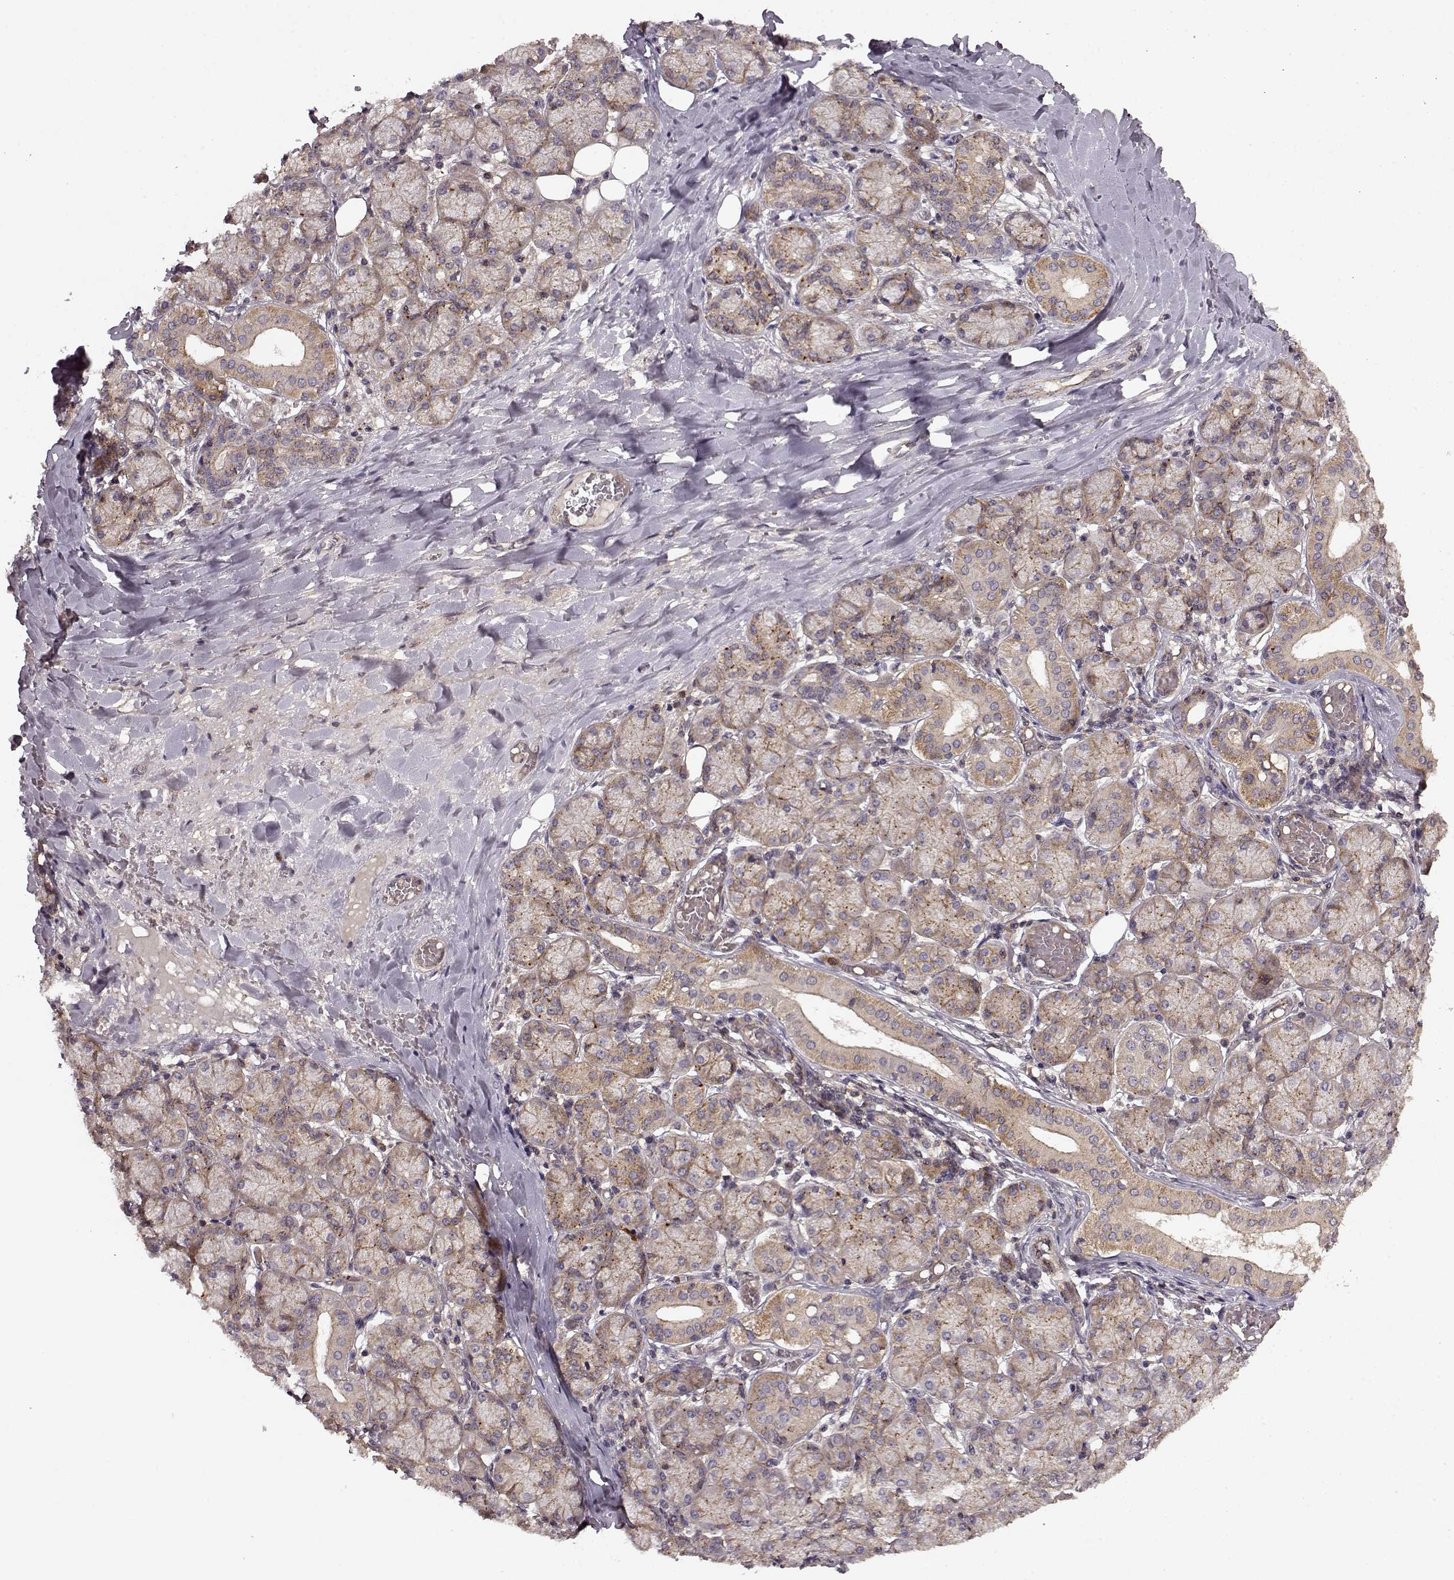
{"staining": {"intensity": "moderate", "quantity": ">75%", "location": "cytoplasmic/membranous"}, "tissue": "salivary gland", "cell_type": "Glandular cells", "image_type": "normal", "snomed": [{"axis": "morphology", "description": "Normal tissue, NOS"}, {"axis": "topography", "description": "Salivary gland"}, {"axis": "topography", "description": "Peripheral nerve tissue"}], "caption": "Protein expression analysis of normal salivary gland displays moderate cytoplasmic/membranous expression in approximately >75% of glandular cells. The protein of interest is stained brown, and the nuclei are stained in blue (DAB (3,3'-diaminobenzidine) IHC with brightfield microscopy, high magnification).", "gene": "IFRD2", "patient": {"sex": "female", "age": 24}}